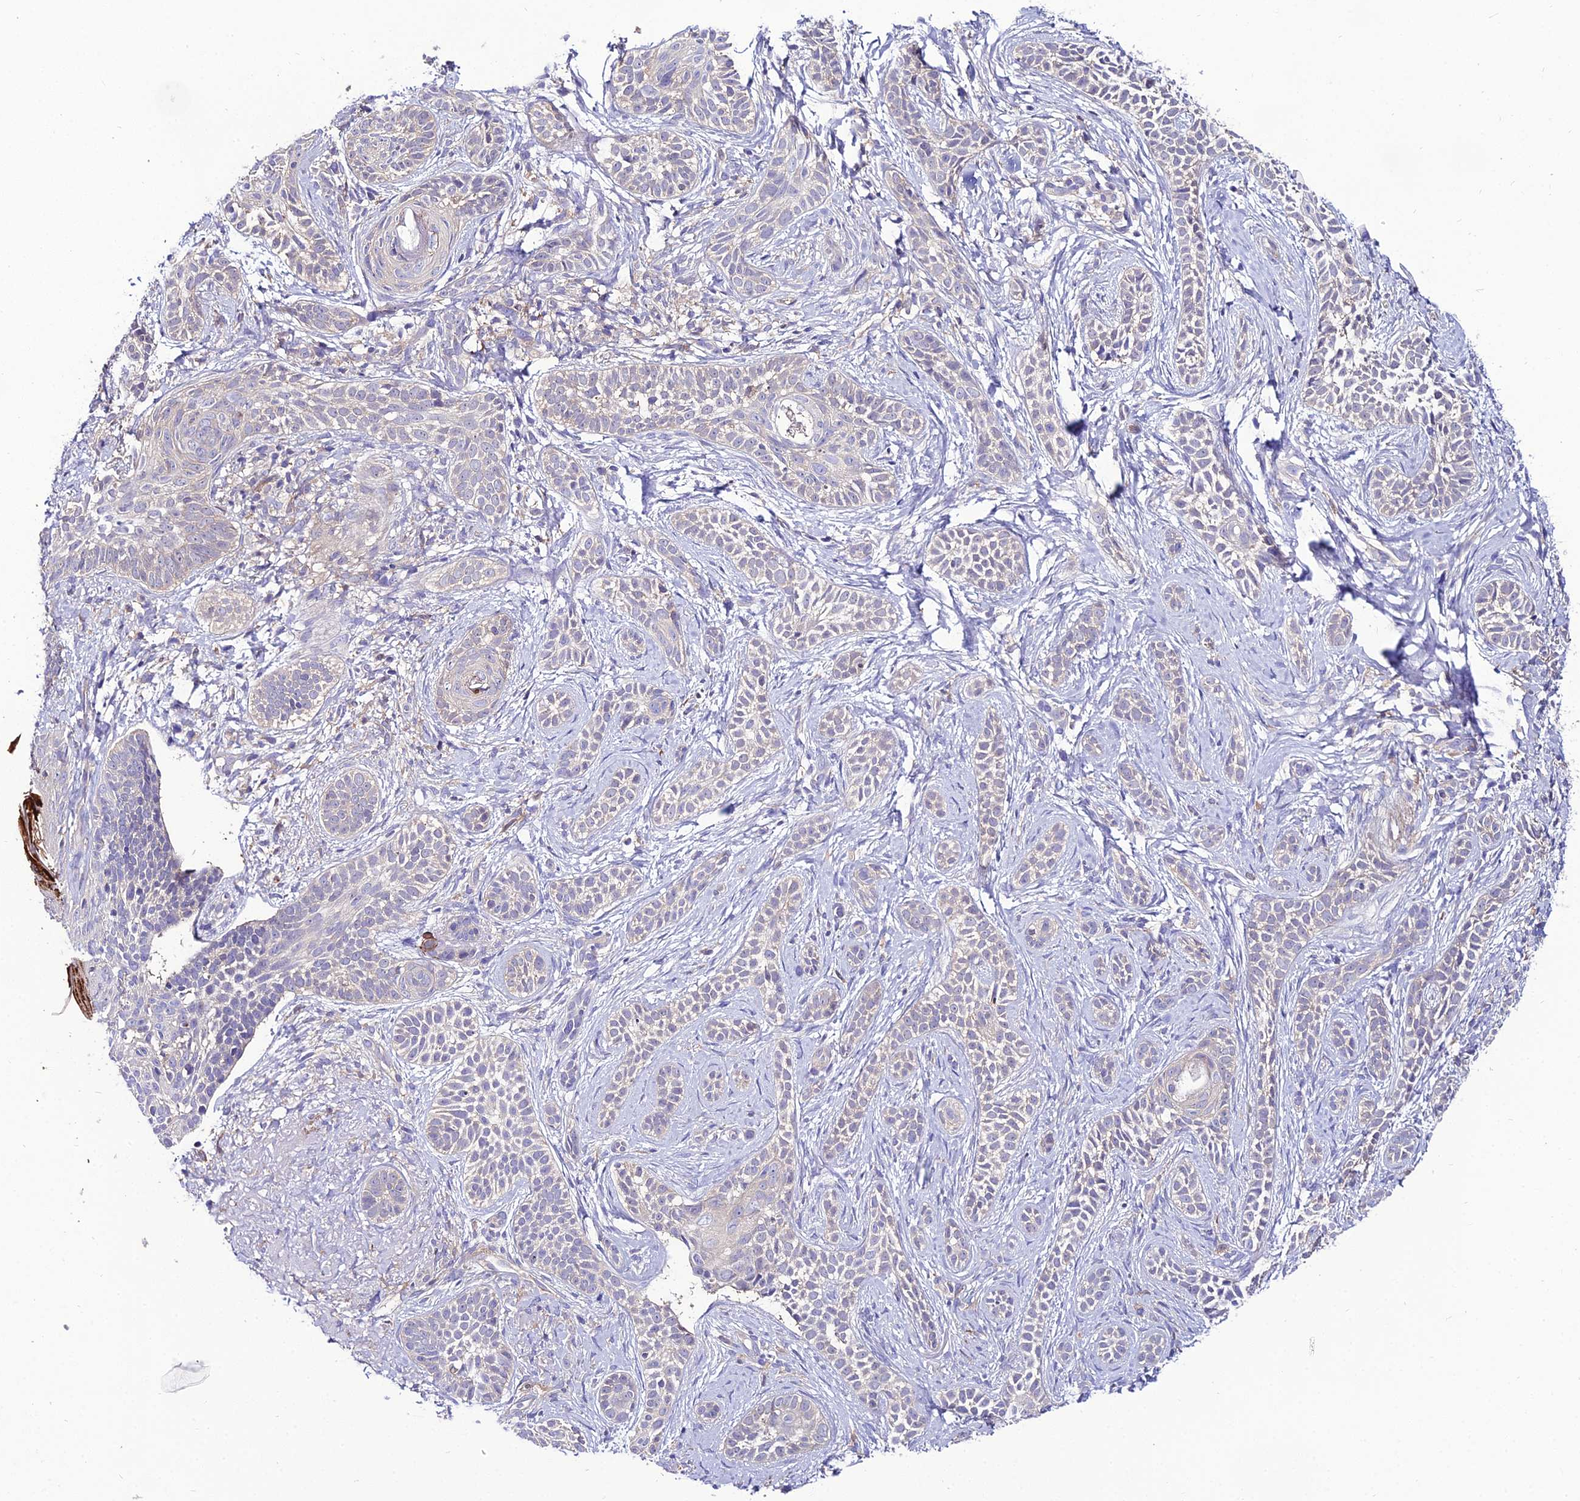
{"staining": {"intensity": "negative", "quantity": "none", "location": "none"}, "tissue": "skin cancer", "cell_type": "Tumor cells", "image_type": "cancer", "snomed": [{"axis": "morphology", "description": "Basal cell carcinoma"}, {"axis": "topography", "description": "Skin"}], "caption": "Human skin cancer (basal cell carcinoma) stained for a protein using immunohistochemistry (IHC) shows no positivity in tumor cells.", "gene": "C2orf69", "patient": {"sex": "male", "age": 71}}